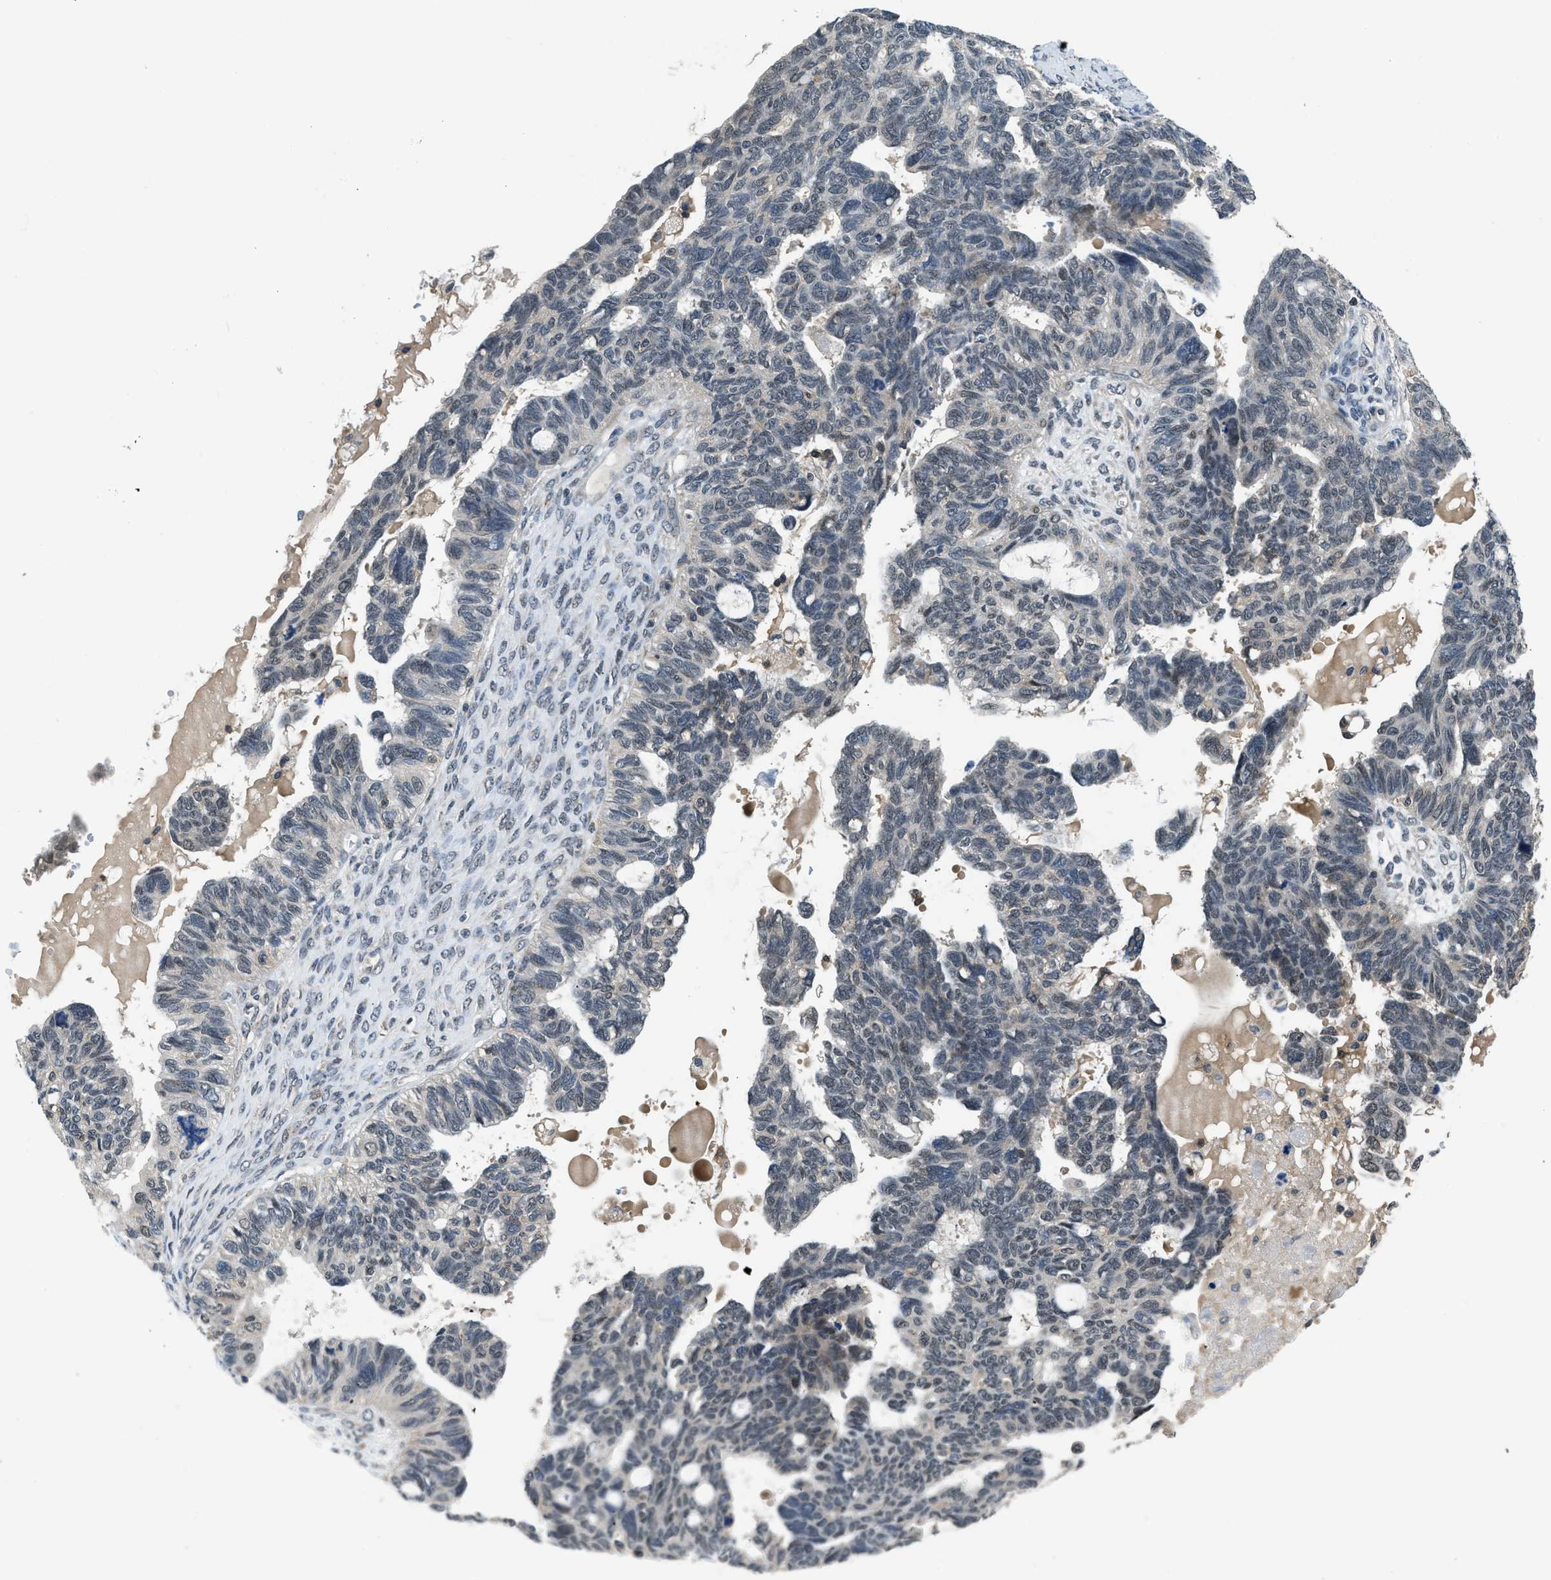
{"staining": {"intensity": "weak", "quantity": "<25%", "location": "nuclear"}, "tissue": "ovarian cancer", "cell_type": "Tumor cells", "image_type": "cancer", "snomed": [{"axis": "morphology", "description": "Cystadenocarcinoma, serous, NOS"}, {"axis": "topography", "description": "Ovary"}], "caption": "Image shows no protein staining in tumor cells of serous cystadenocarcinoma (ovarian) tissue. (Stains: DAB immunohistochemistry (IHC) with hematoxylin counter stain, Microscopy: brightfield microscopy at high magnification).", "gene": "MTMR1", "patient": {"sex": "female", "age": 79}}